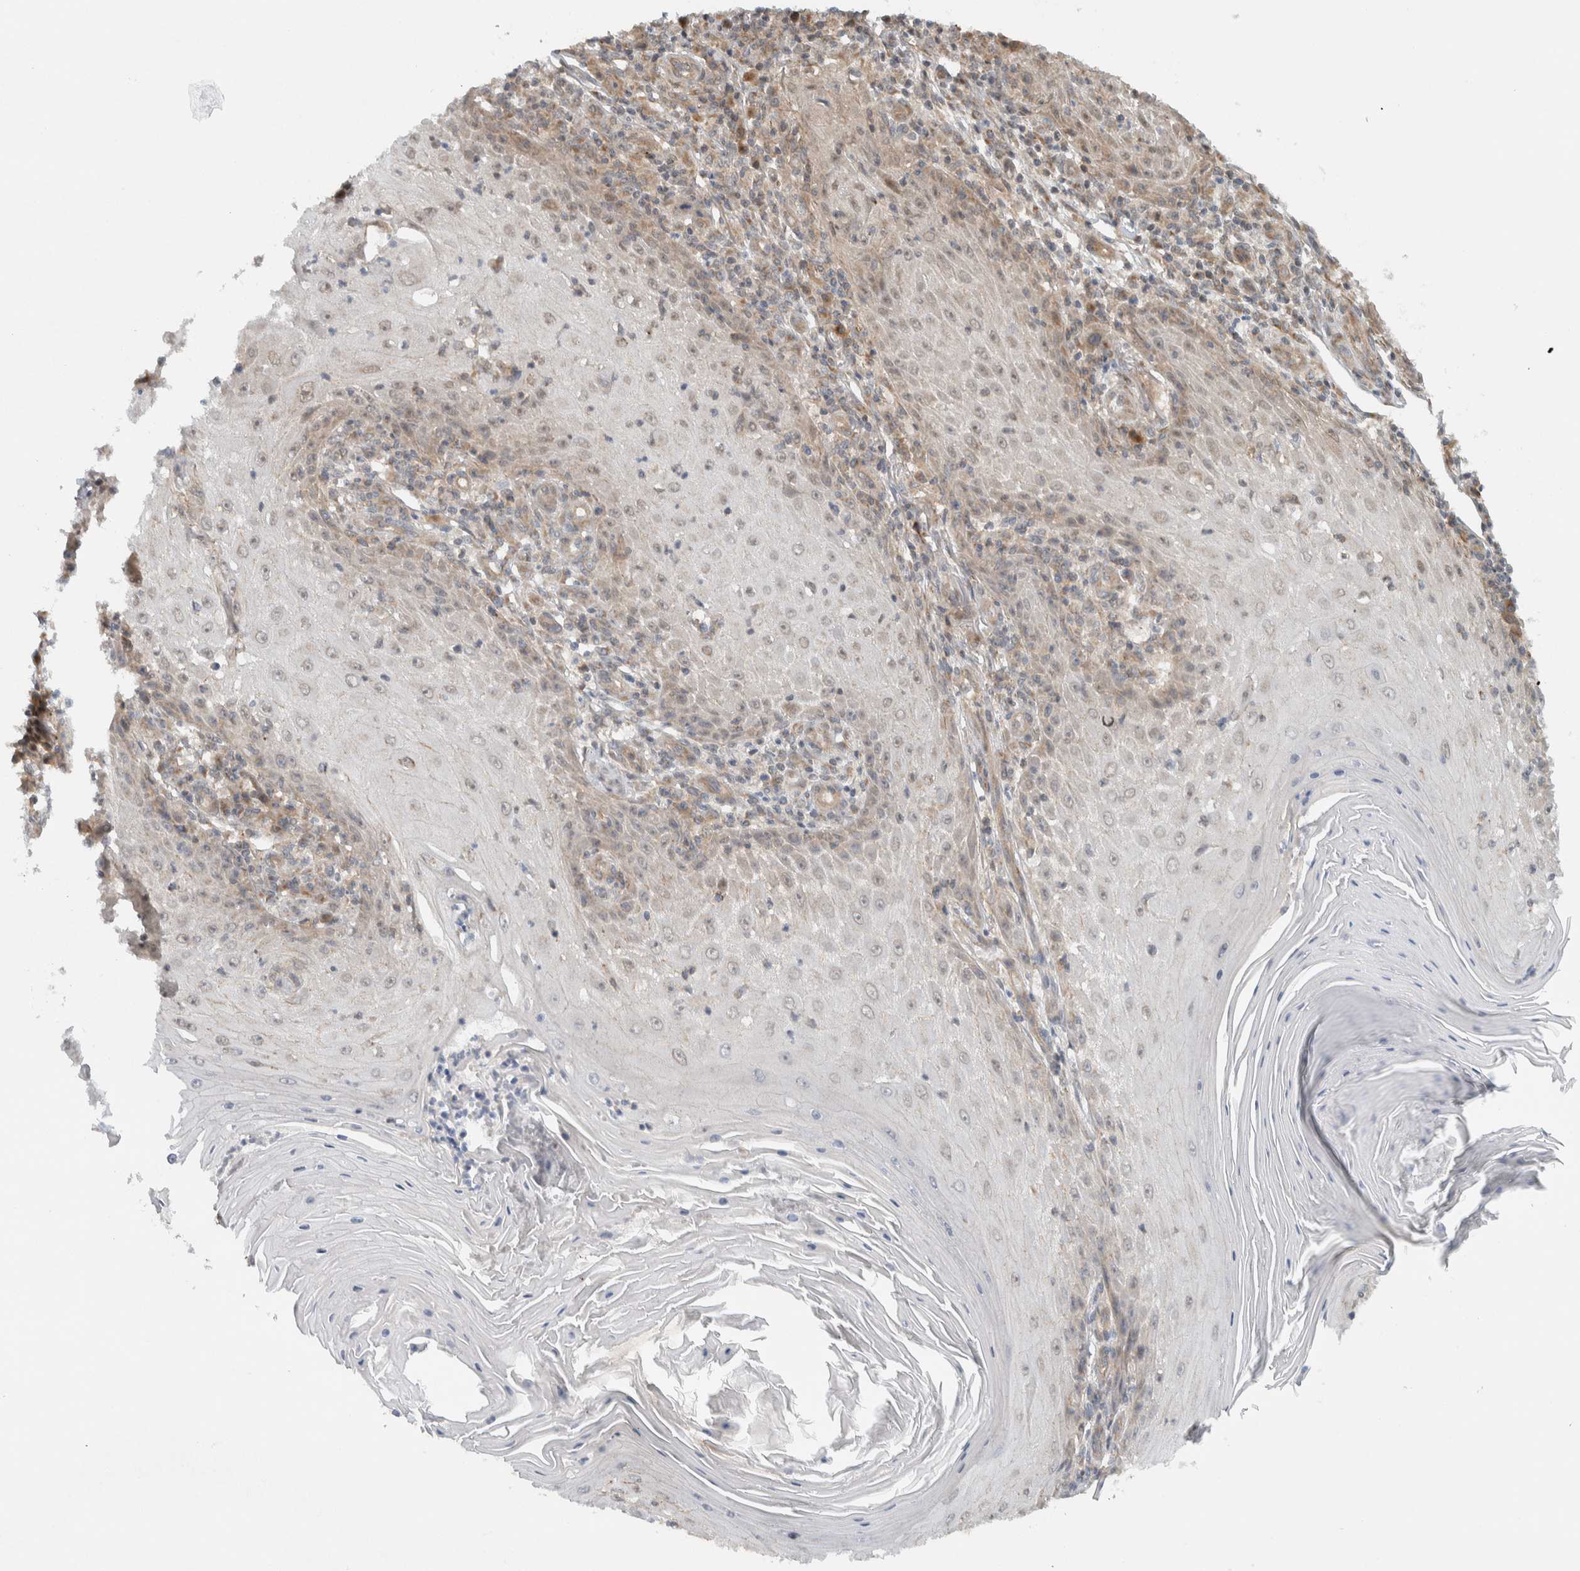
{"staining": {"intensity": "weak", "quantity": "<25%", "location": "cytoplasmic/membranous"}, "tissue": "skin cancer", "cell_type": "Tumor cells", "image_type": "cancer", "snomed": [{"axis": "morphology", "description": "Squamous cell carcinoma, NOS"}, {"axis": "topography", "description": "Skin"}], "caption": "Tumor cells show no significant positivity in squamous cell carcinoma (skin). (Stains: DAB (3,3'-diaminobenzidine) IHC with hematoxylin counter stain, Microscopy: brightfield microscopy at high magnification).", "gene": "KLHL6", "patient": {"sex": "female", "age": 73}}